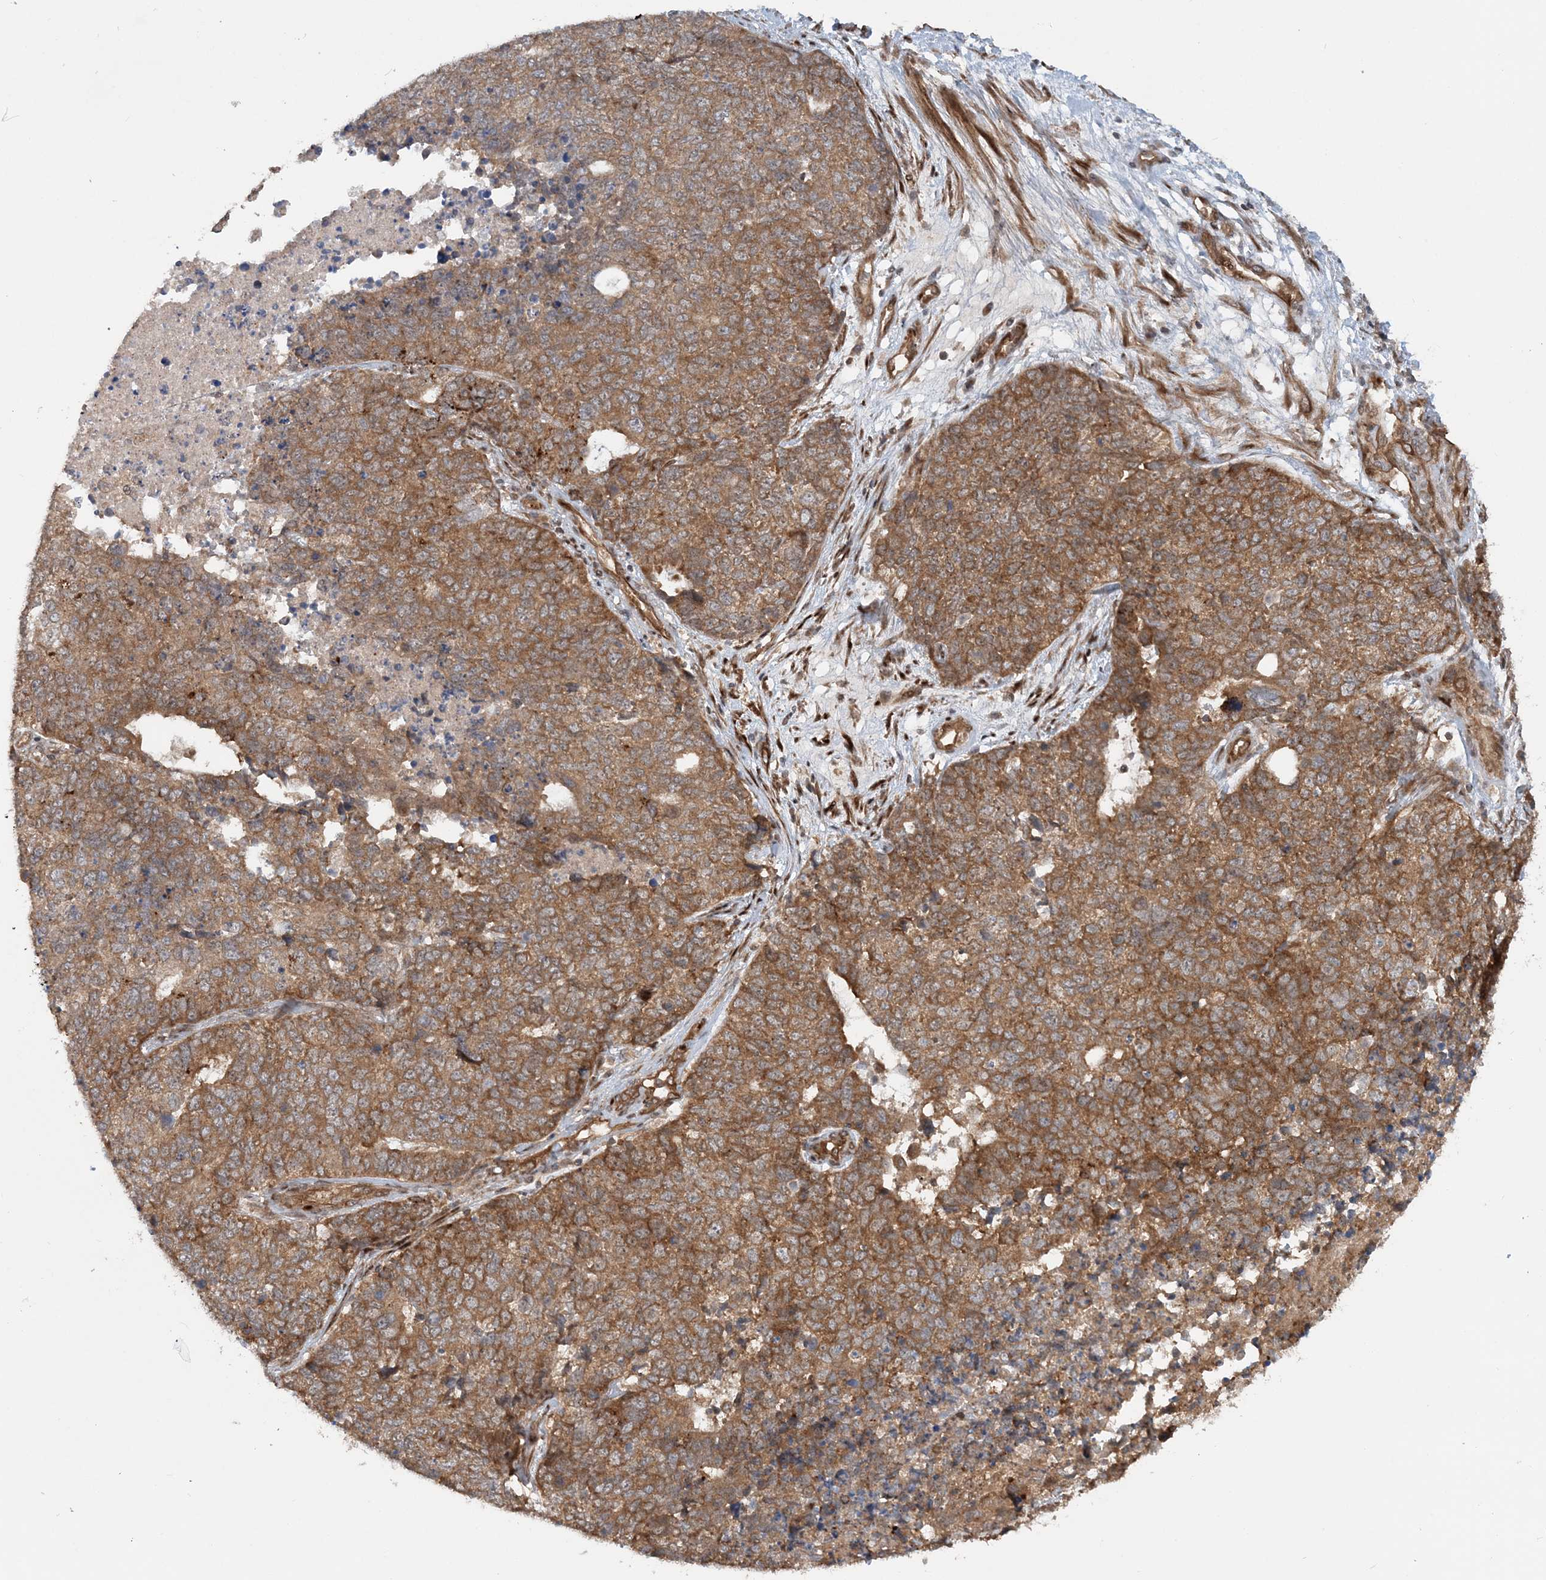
{"staining": {"intensity": "moderate", "quantity": ">75%", "location": "cytoplasmic/membranous"}, "tissue": "cervical cancer", "cell_type": "Tumor cells", "image_type": "cancer", "snomed": [{"axis": "morphology", "description": "Squamous cell carcinoma, NOS"}, {"axis": "topography", "description": "Cervix"}], "caption": "Cervical cancer (squamous cell carcinoma) tissue demonstrates moderate cytoplasmic/membranous staining in approximately >75% of tumor cells", "gene": "GEMIN5", "patient": {"sex": "female", "age": 63}}